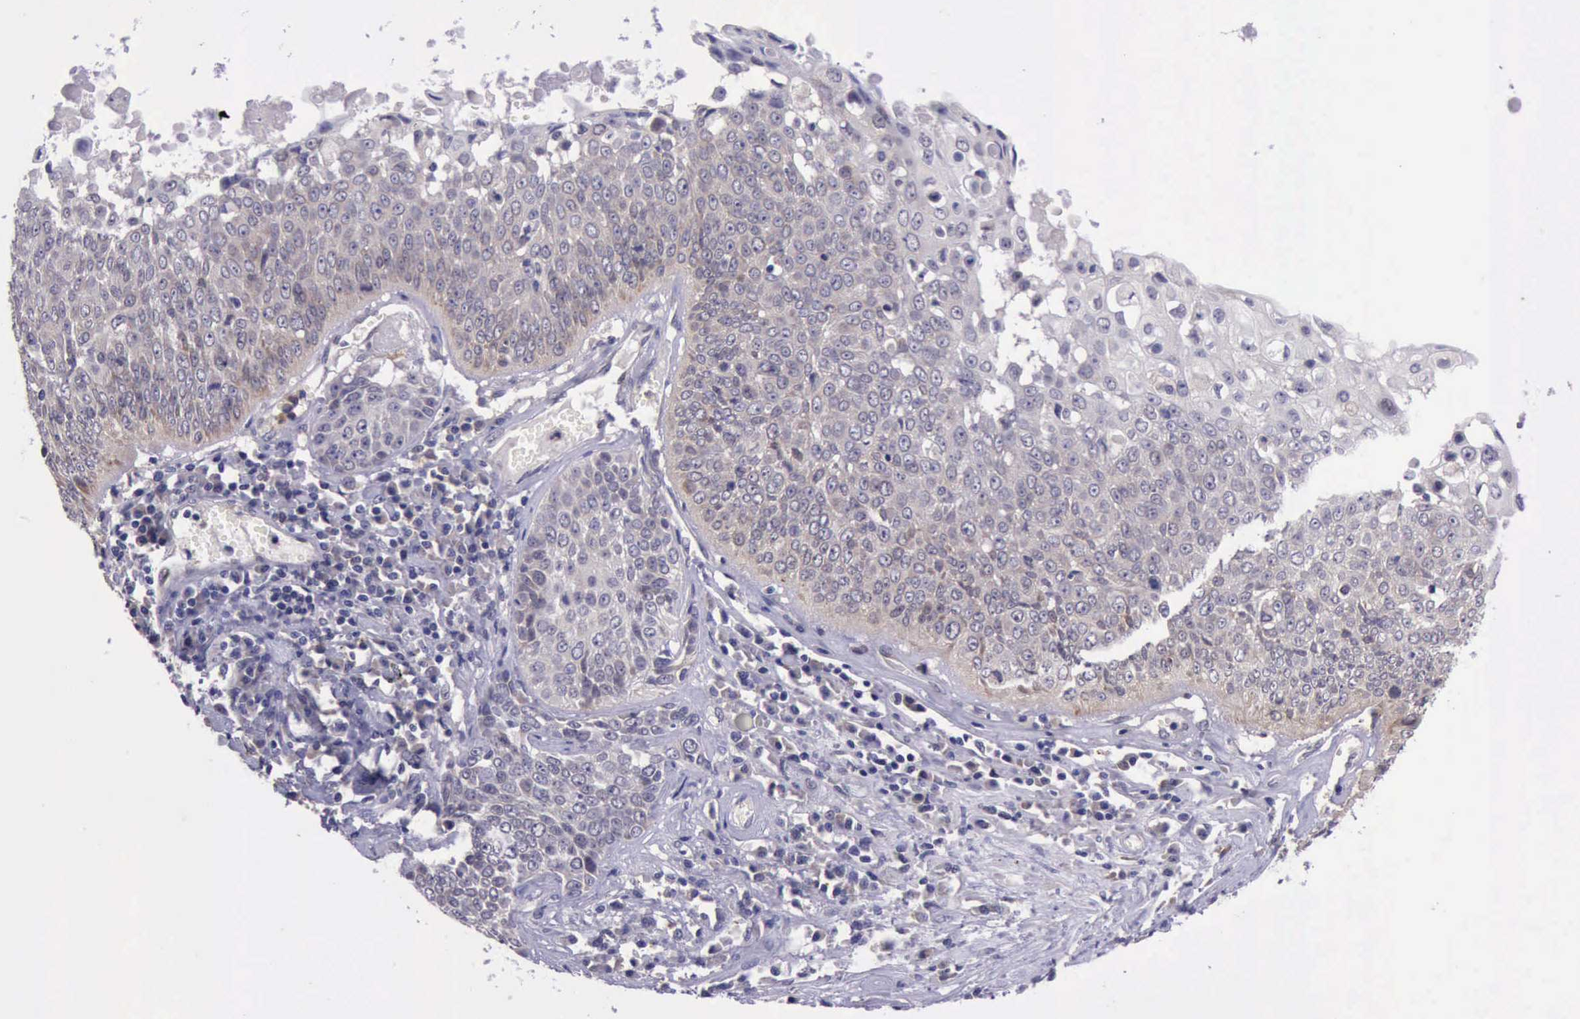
{"staining": {"intensity": "weak", "quantity": ">75%", "location": "cytoplasmic/membranous"}, "tissue": "lung cancer", "cell_type": "Tumor cells", "image_type": "cancer", "snomed": [{"axis": "morphology", "description": "Adenocarcinoma, NOS"}, {"axis": "topography", "description": "Lung"}], "caption": "An immunohistochemistry (IHC) image of tumor tissue is shown. Protein staining in brown labels weak cytoplasmic/membranous positivity in lung cancer (adenocarcinoma) within tumor cells. (DAB IHC with brightfield microscopy, high magnification).", "gene": "PLEK2", "patient": {"sex": "male", "age": 60}}